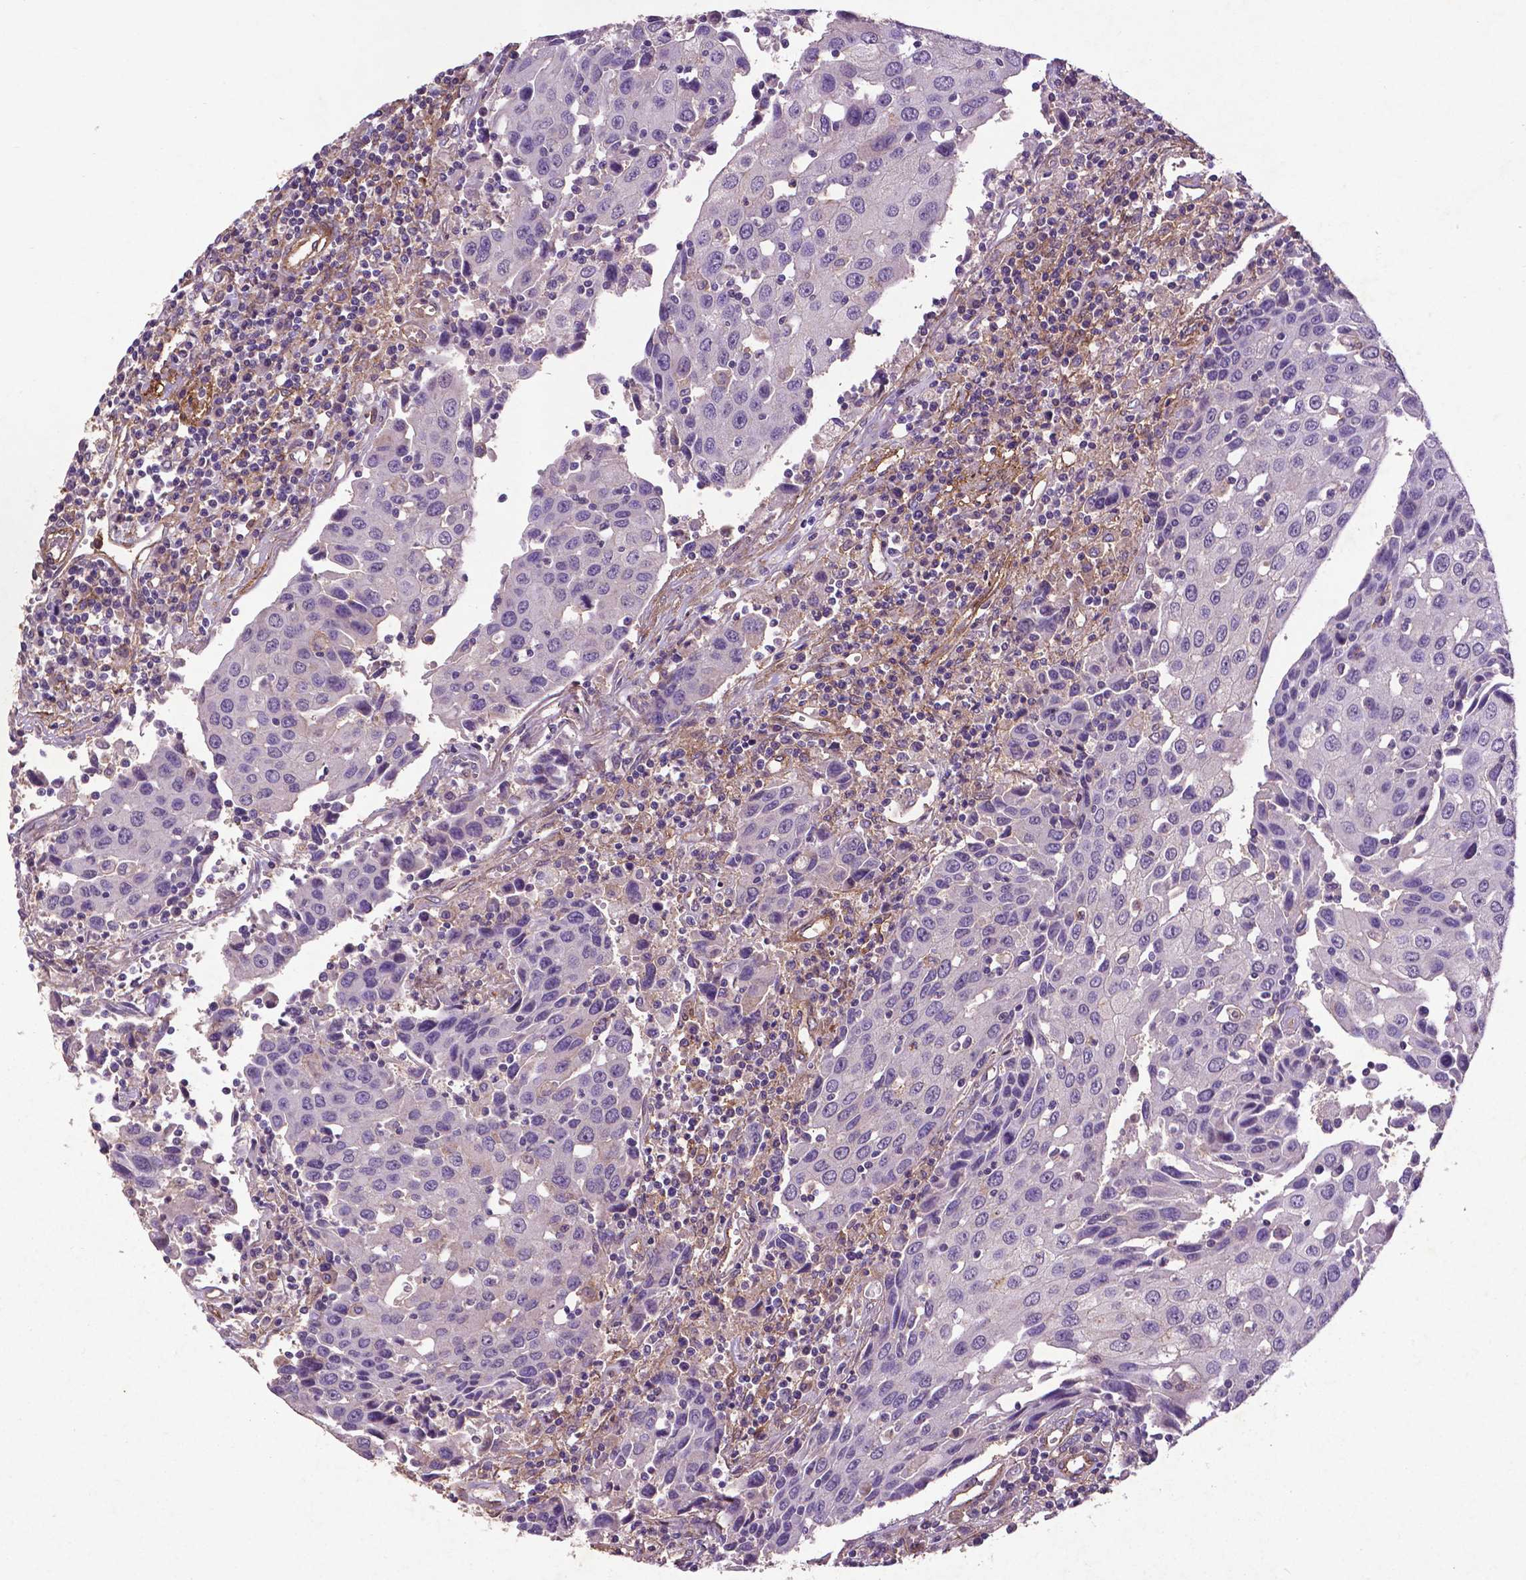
{"staining": {"intensity": "negative", "quantity": "none", "location": "none"}, "tissue": "urothelial cancer", "cell_type": "Tumor cells", "image_type": "cancer", "snomed": [{"axis": "morphology", "description": "Urothelial carcinoma, High grade"}, {"axis": "topography", "description": "Urinary bladder"}], "caption": "DAB (3,3'-diaminobenzidine) immunohistochemical staining of human urothelial cancer demonstrates no significant staining in tumor cells.", "gene": "RRAS", "patient": {"sex": "female", "age": 85}}